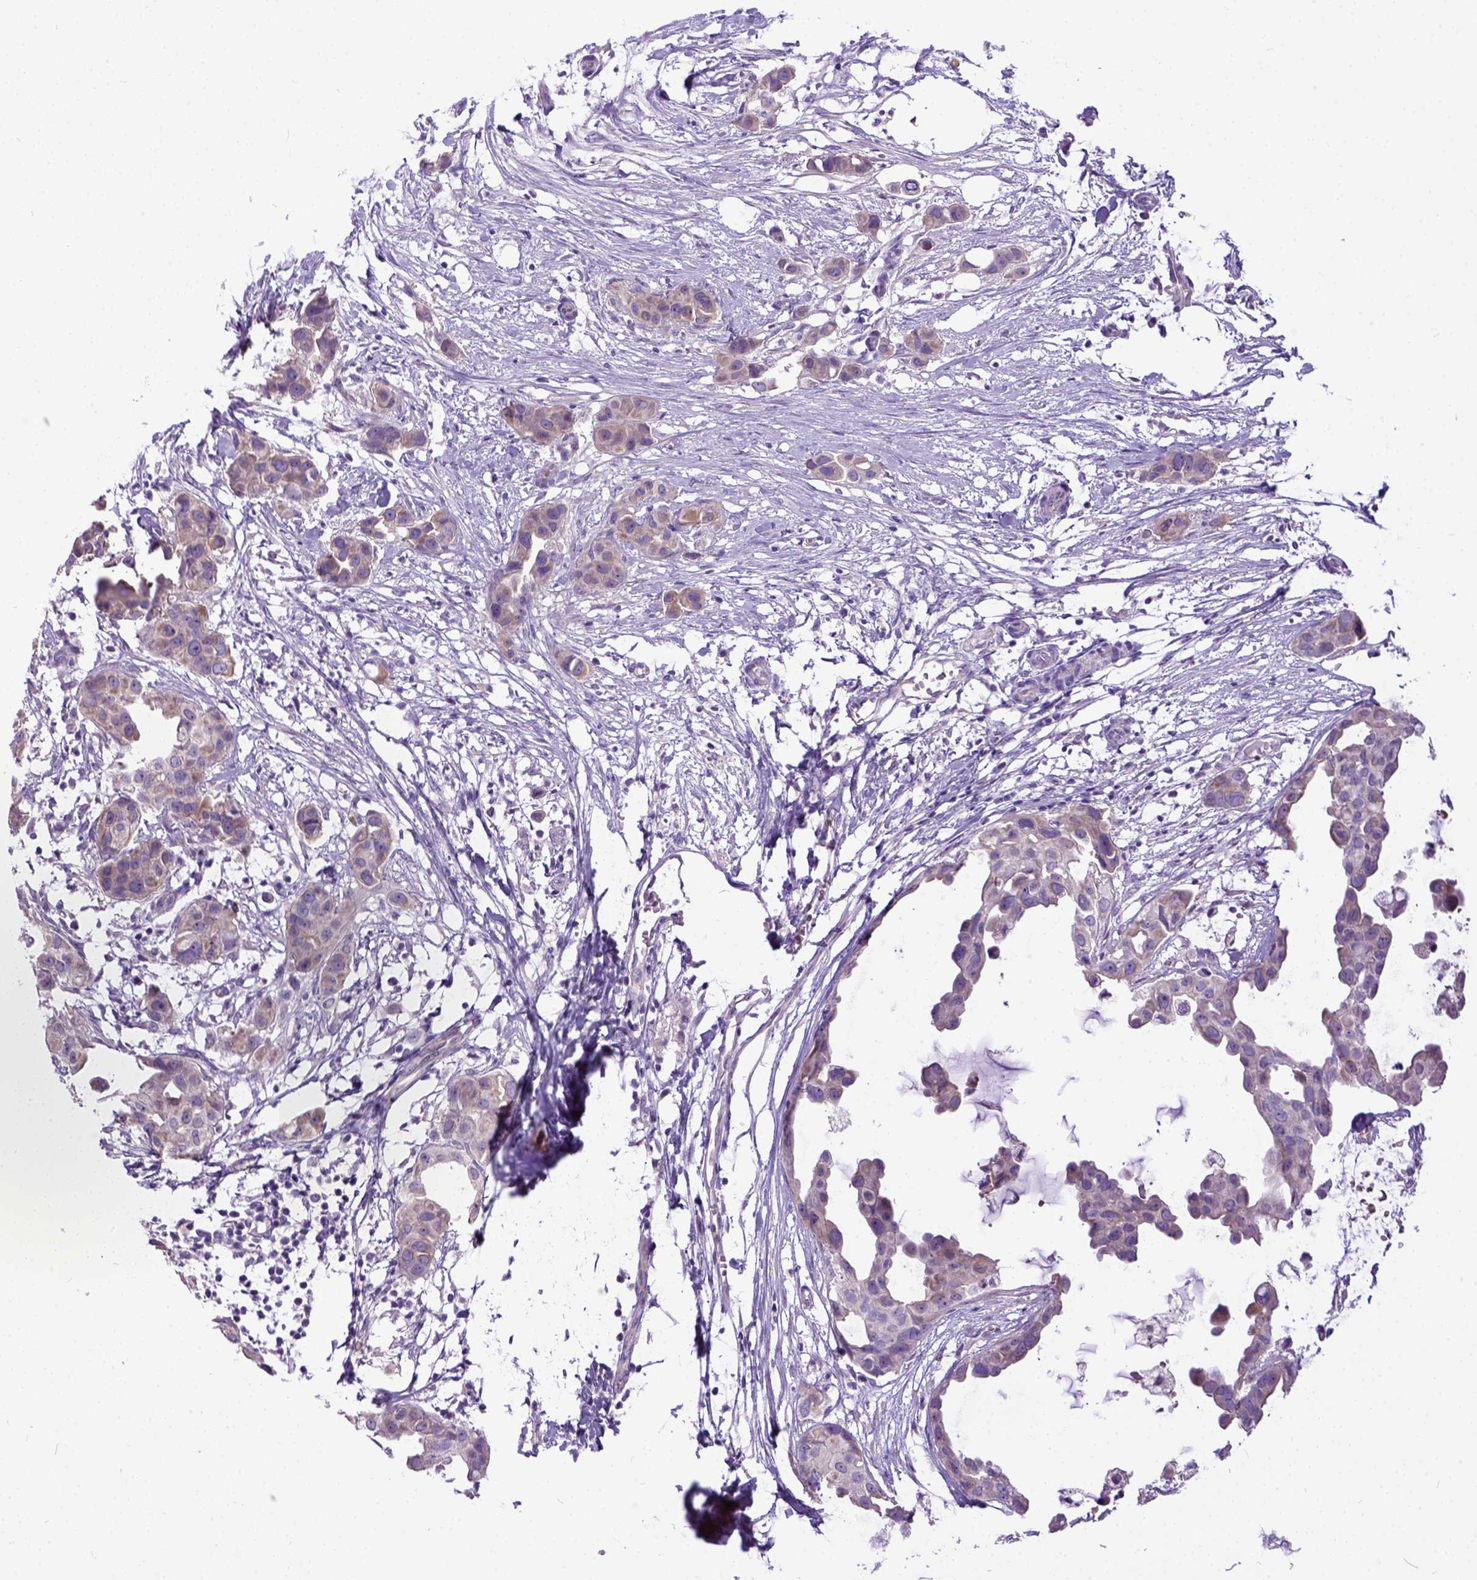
{"staining": {"intensity": "weak", "quantity": ">75%", "location": "cytoplasmic/membranous"}, "tissue": "breast cancer", "cell_type": "Tumor cells", "image_type": "cancer", "snomed": [{"axis": "morphology", "description": "Duct carcinoma"}, {"axis": "topography", "description": "Breast"}], "caption": "Weak cytoplasmic/membranous positivity for a protein is appreciated in approximately >75% of tumor cells of breast invasive ductal carcinoma using IHC.", "gene": "NEK5", "patient": {"sex": "female", "age": 38}}